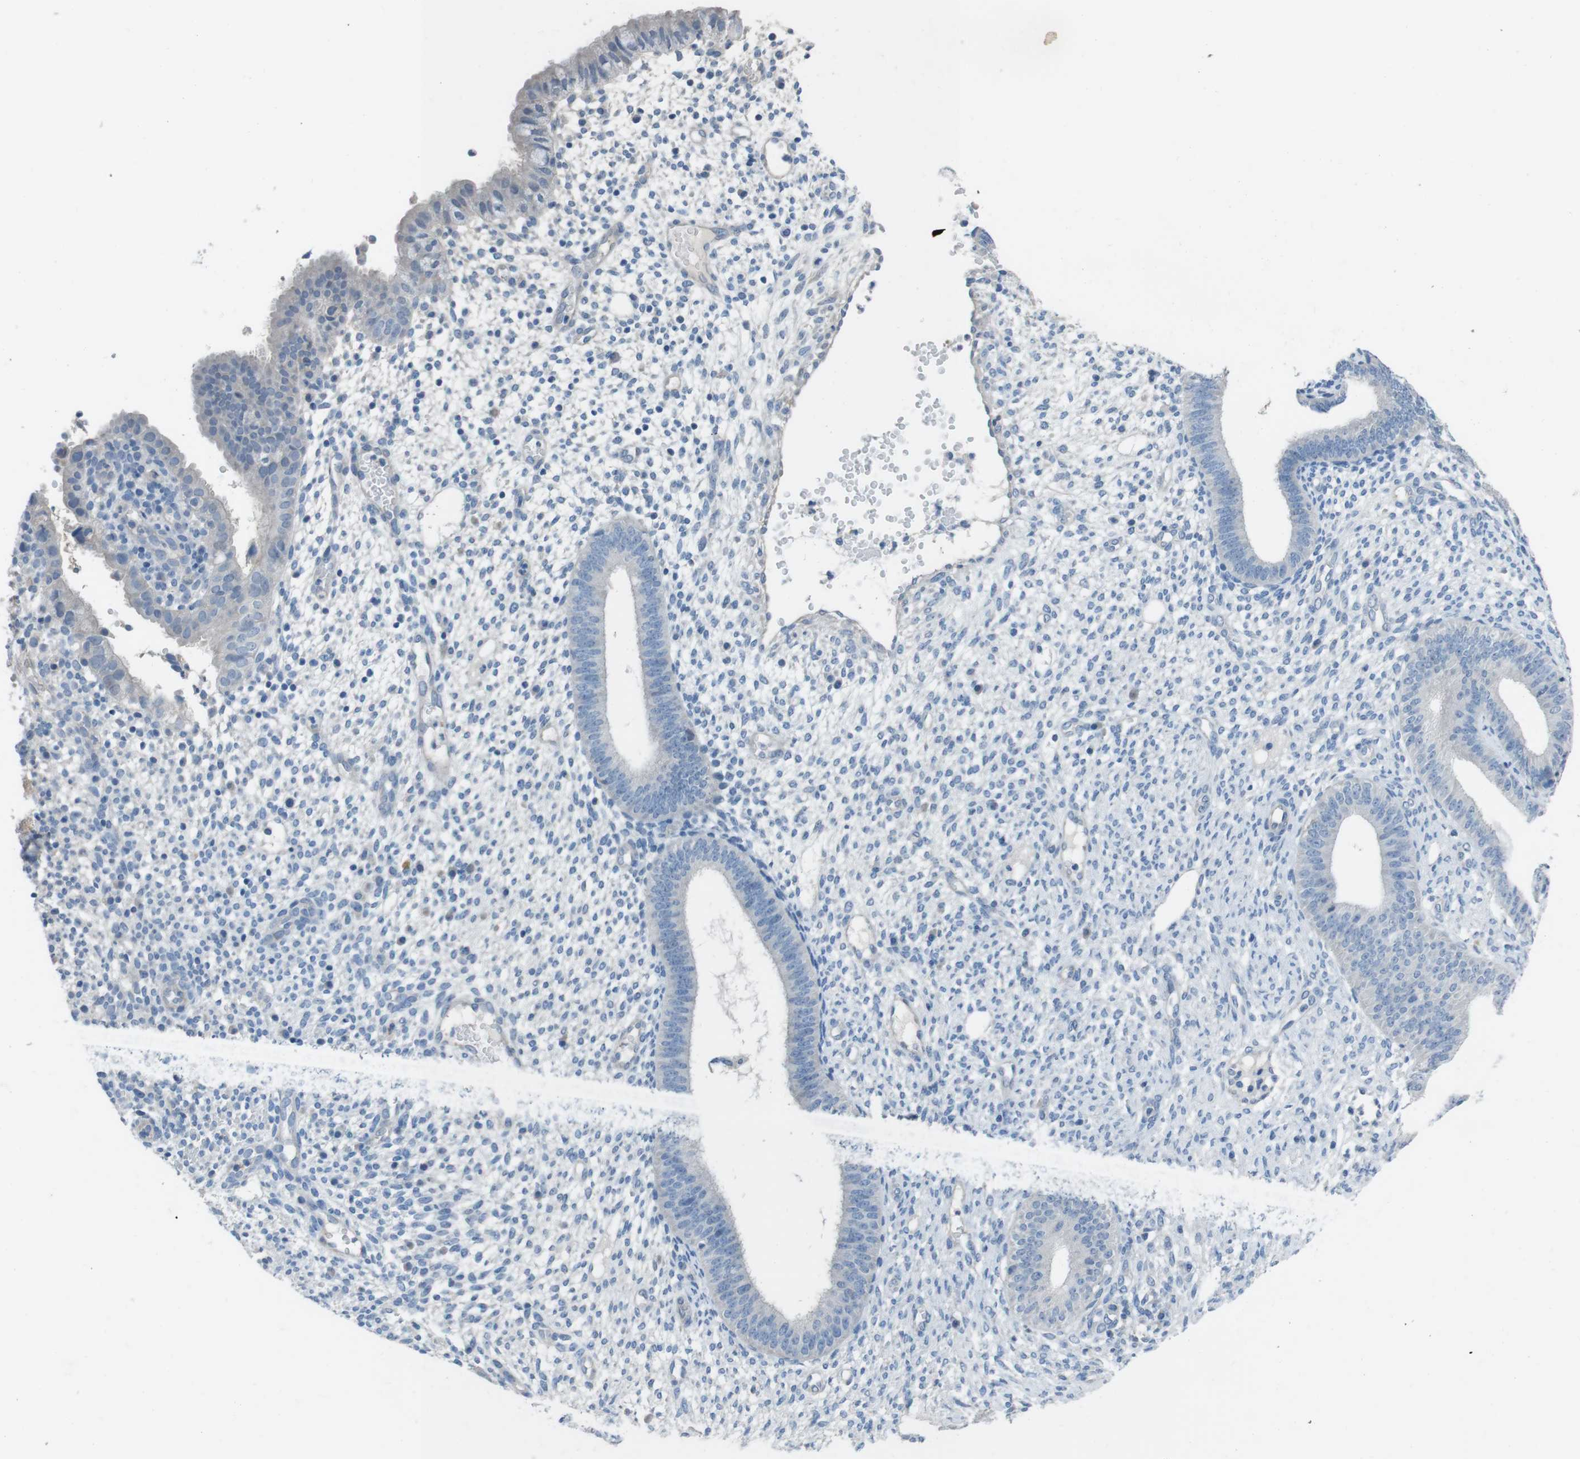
{"staining": {"intensity": "negative", "quantity": "none", "location": "none"}, "tissue": "endometrium", "cell_type": "Cells in endometrial stroma", "image_type": "normal", "snomed": [{"axis": "morphology", "description": "Normal tissue, NOS"}, {"axis": "topography", "description": "Endometrium"}], "caption": "A high-resolution image shows immunohistochemistry staining of normal endometrium, which exhibits no significant expression in cells in endometrial stroma.", "gene": "CYP2C19", "patient": {"sex": "female", "age": 35}}